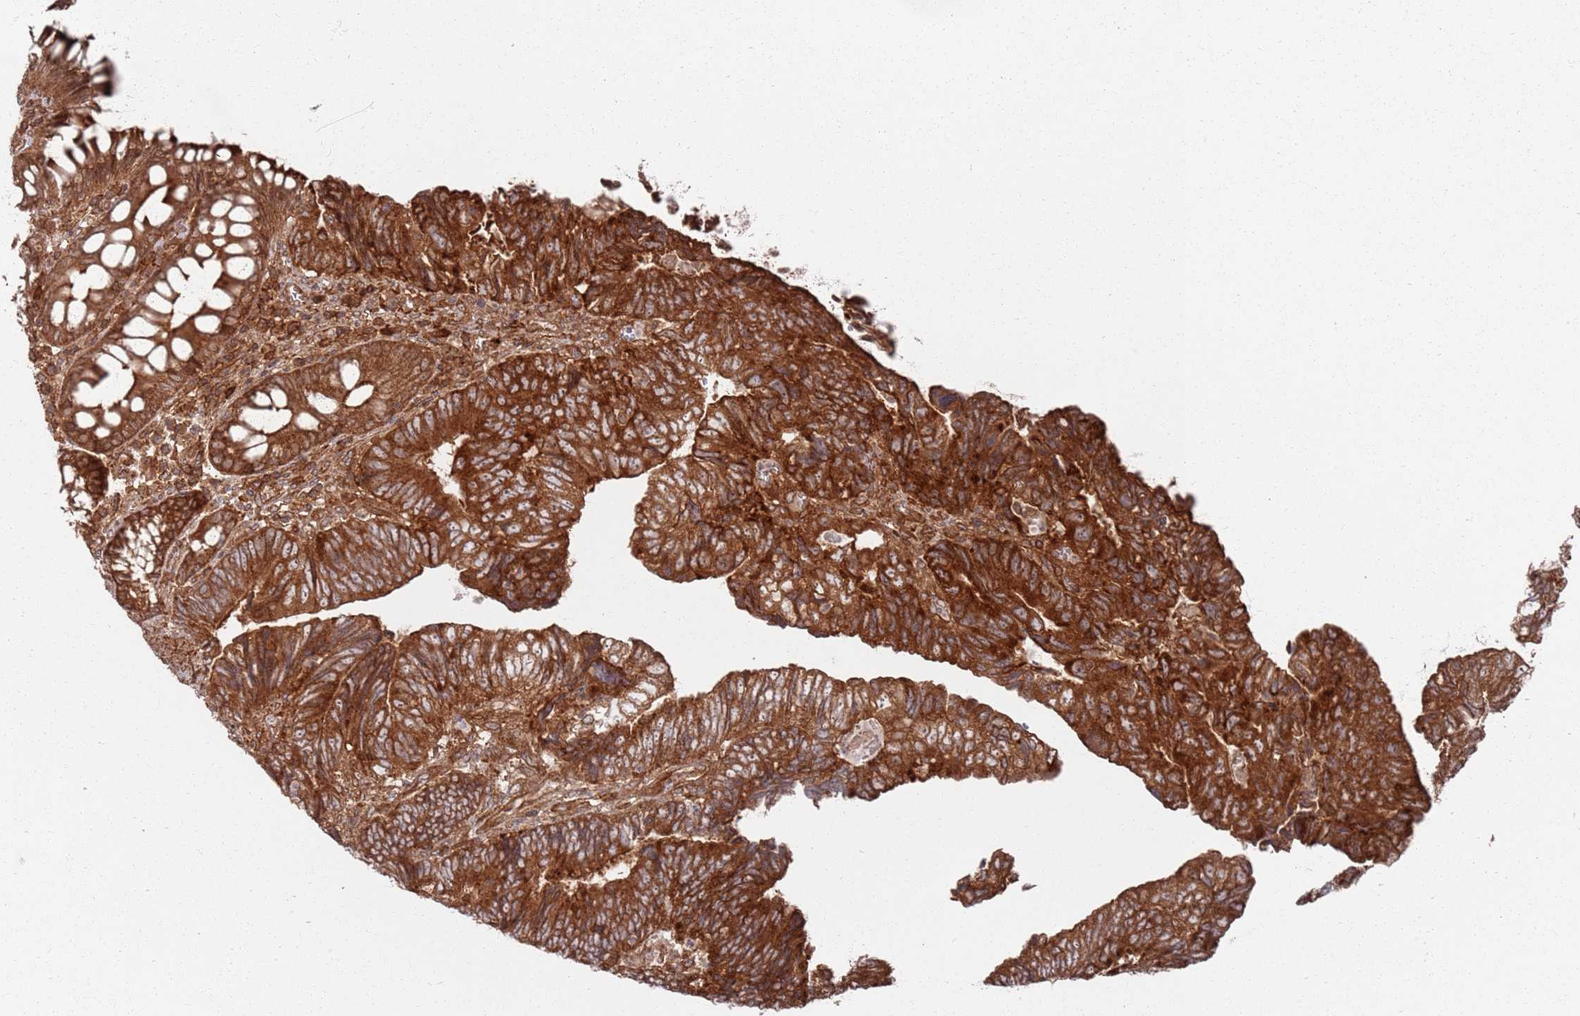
{"staining": {"intensity": "strong", "quantity": ">75%", "location": "cytoplasmic/membranous"}, "tissue": "colorectal cancer", "cell_type": "Tumor cells", "image_type": "cancer", "snomed": [{"axis": "morphology", "description": "Adenocarcinoma, NOS"}, {"axis": "topography", "description": "Colon"}], "caption": "IHC image of adenocarcinoma (colorectal) stained for a protein (brown), which demonstrates high levels of strong cytoplasmic/membranous expression in about >75% of tumor cells.", "gene": "PIH1D1", "patient": {"sex": "female", "age": 67}}